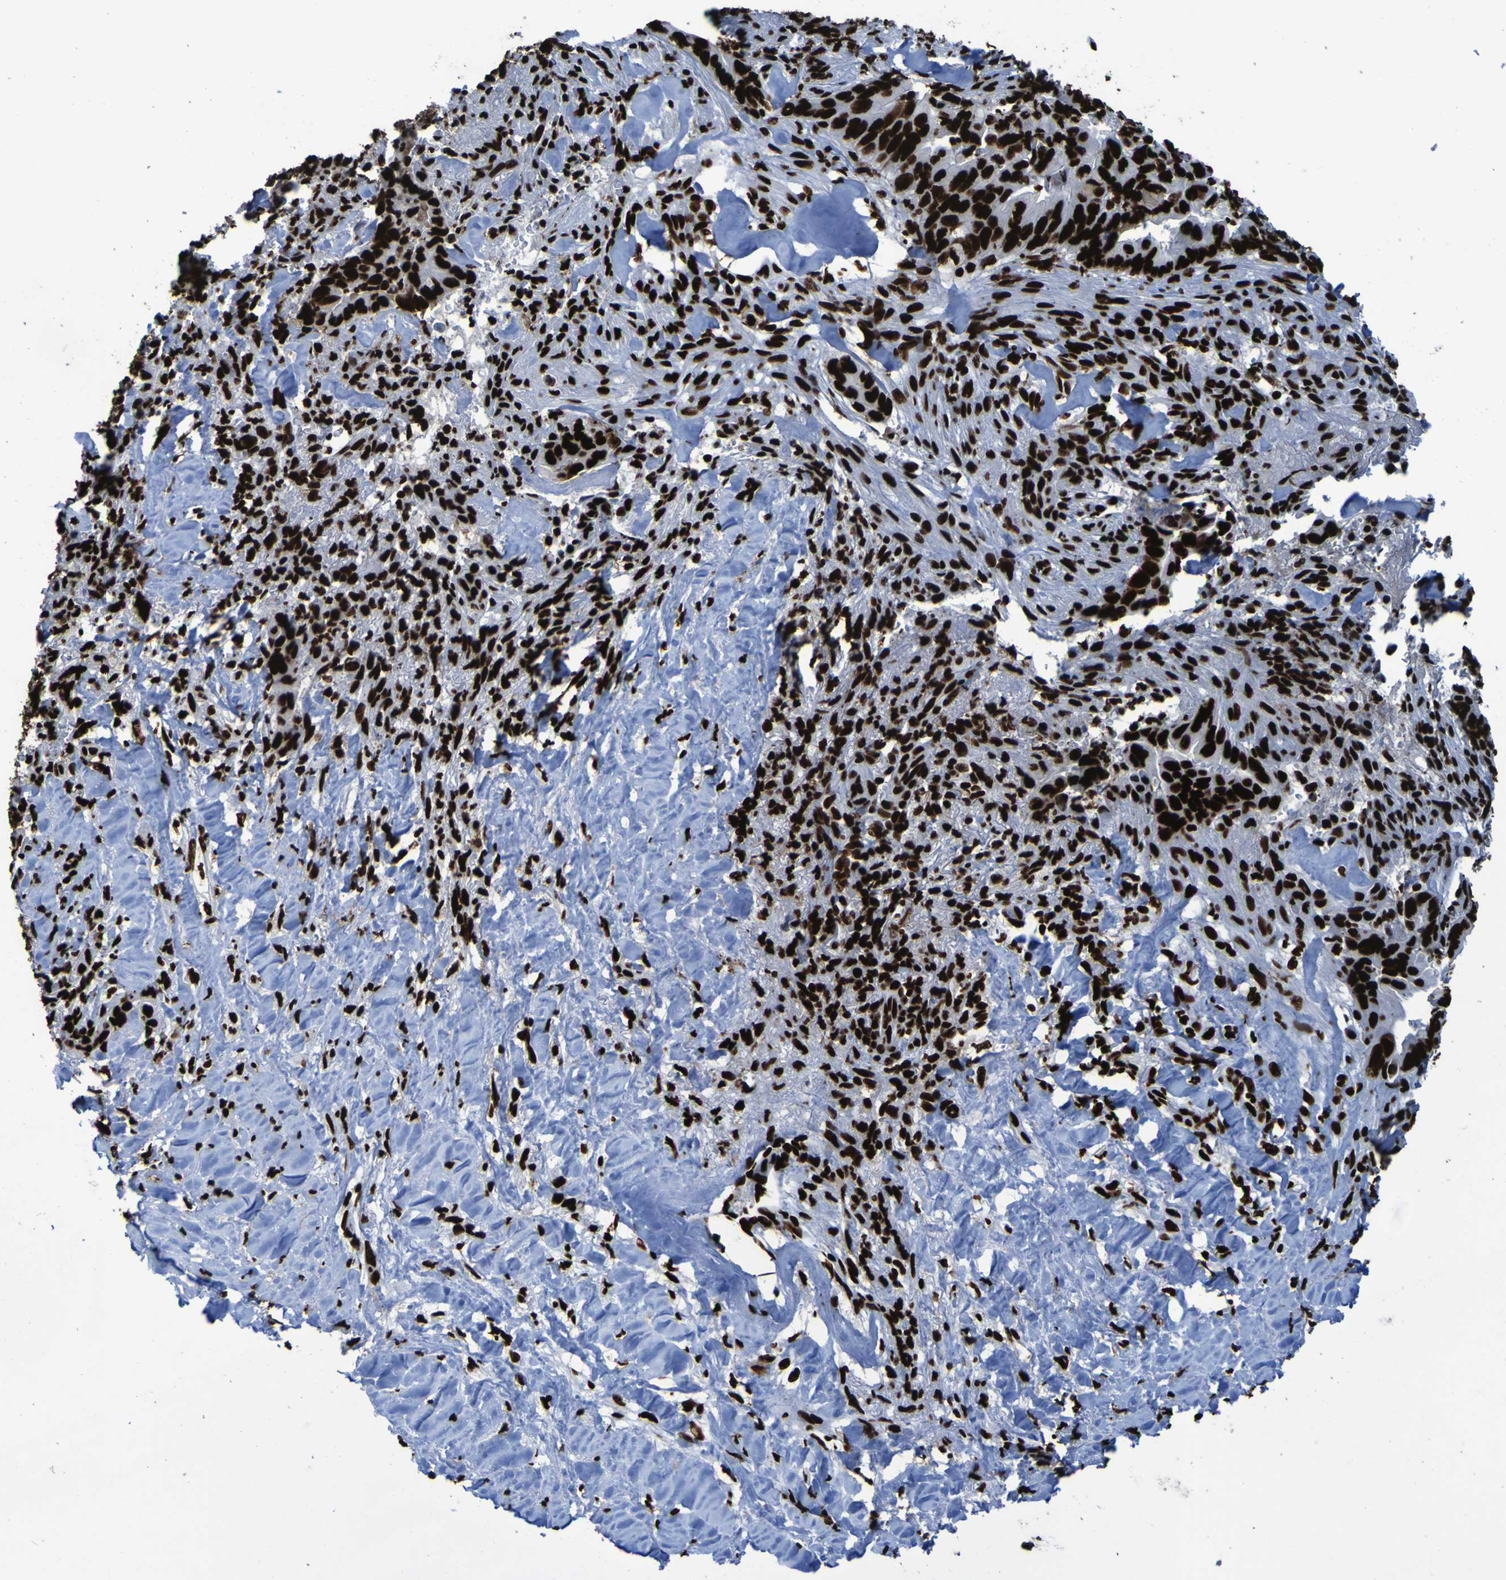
{"staining": {"intensity": "strong", "quantity": ">75%", "location": "nuclear"}, "tissue": "liver cancer", "cell_type": "Tumor cells", "image_type": "cancer", "snomed": [{"axis": "morphology", "description": "Cholangiocarcinoma"}, {"axis": "topography", "description": "Liver"}], "caption": "Strong nuclear protein positivity is seen in about >75% of tumor cells in liver cancer (cholangiocarcinoma).", "gene": "NPM1", "patient": {"sex": "female", "age": 67}}